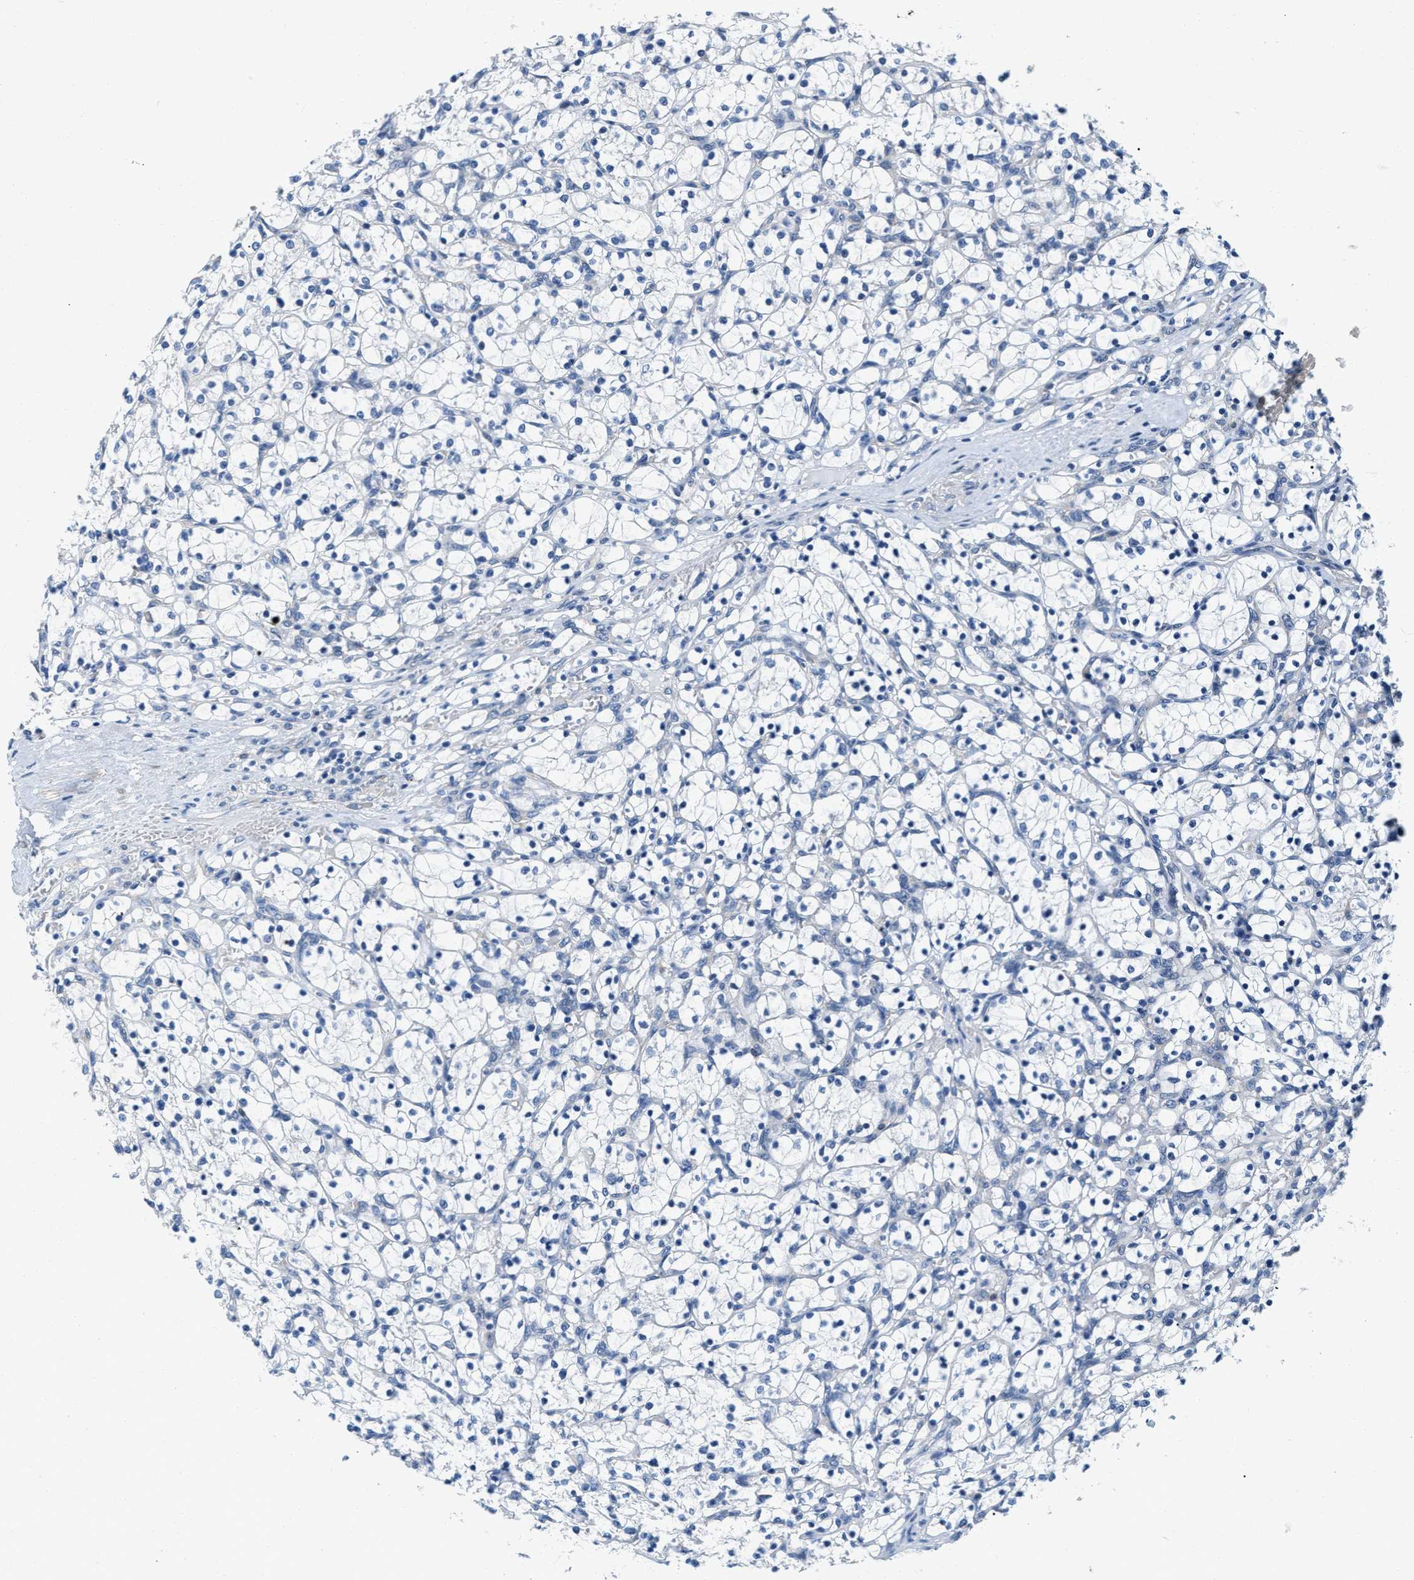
{"staining": {"intensity": "negative", "quantity": "none", "location": "none"}, "tissue": "renal cancer", "cell_type": "Tumor cells", "image_type": "cancer", "snomed": [{"axis": "morphology", "description": "Adenocarcinoma, NOS"}, {"axis": "topography", "description": "Kidney"}], "caption": "The histopathology image demonstrates no staining of tumor cells in renal cancer (adenocarcinoma).", "gene": "EIF2AK2", "patient": {"sex": "female", "age": 69}}